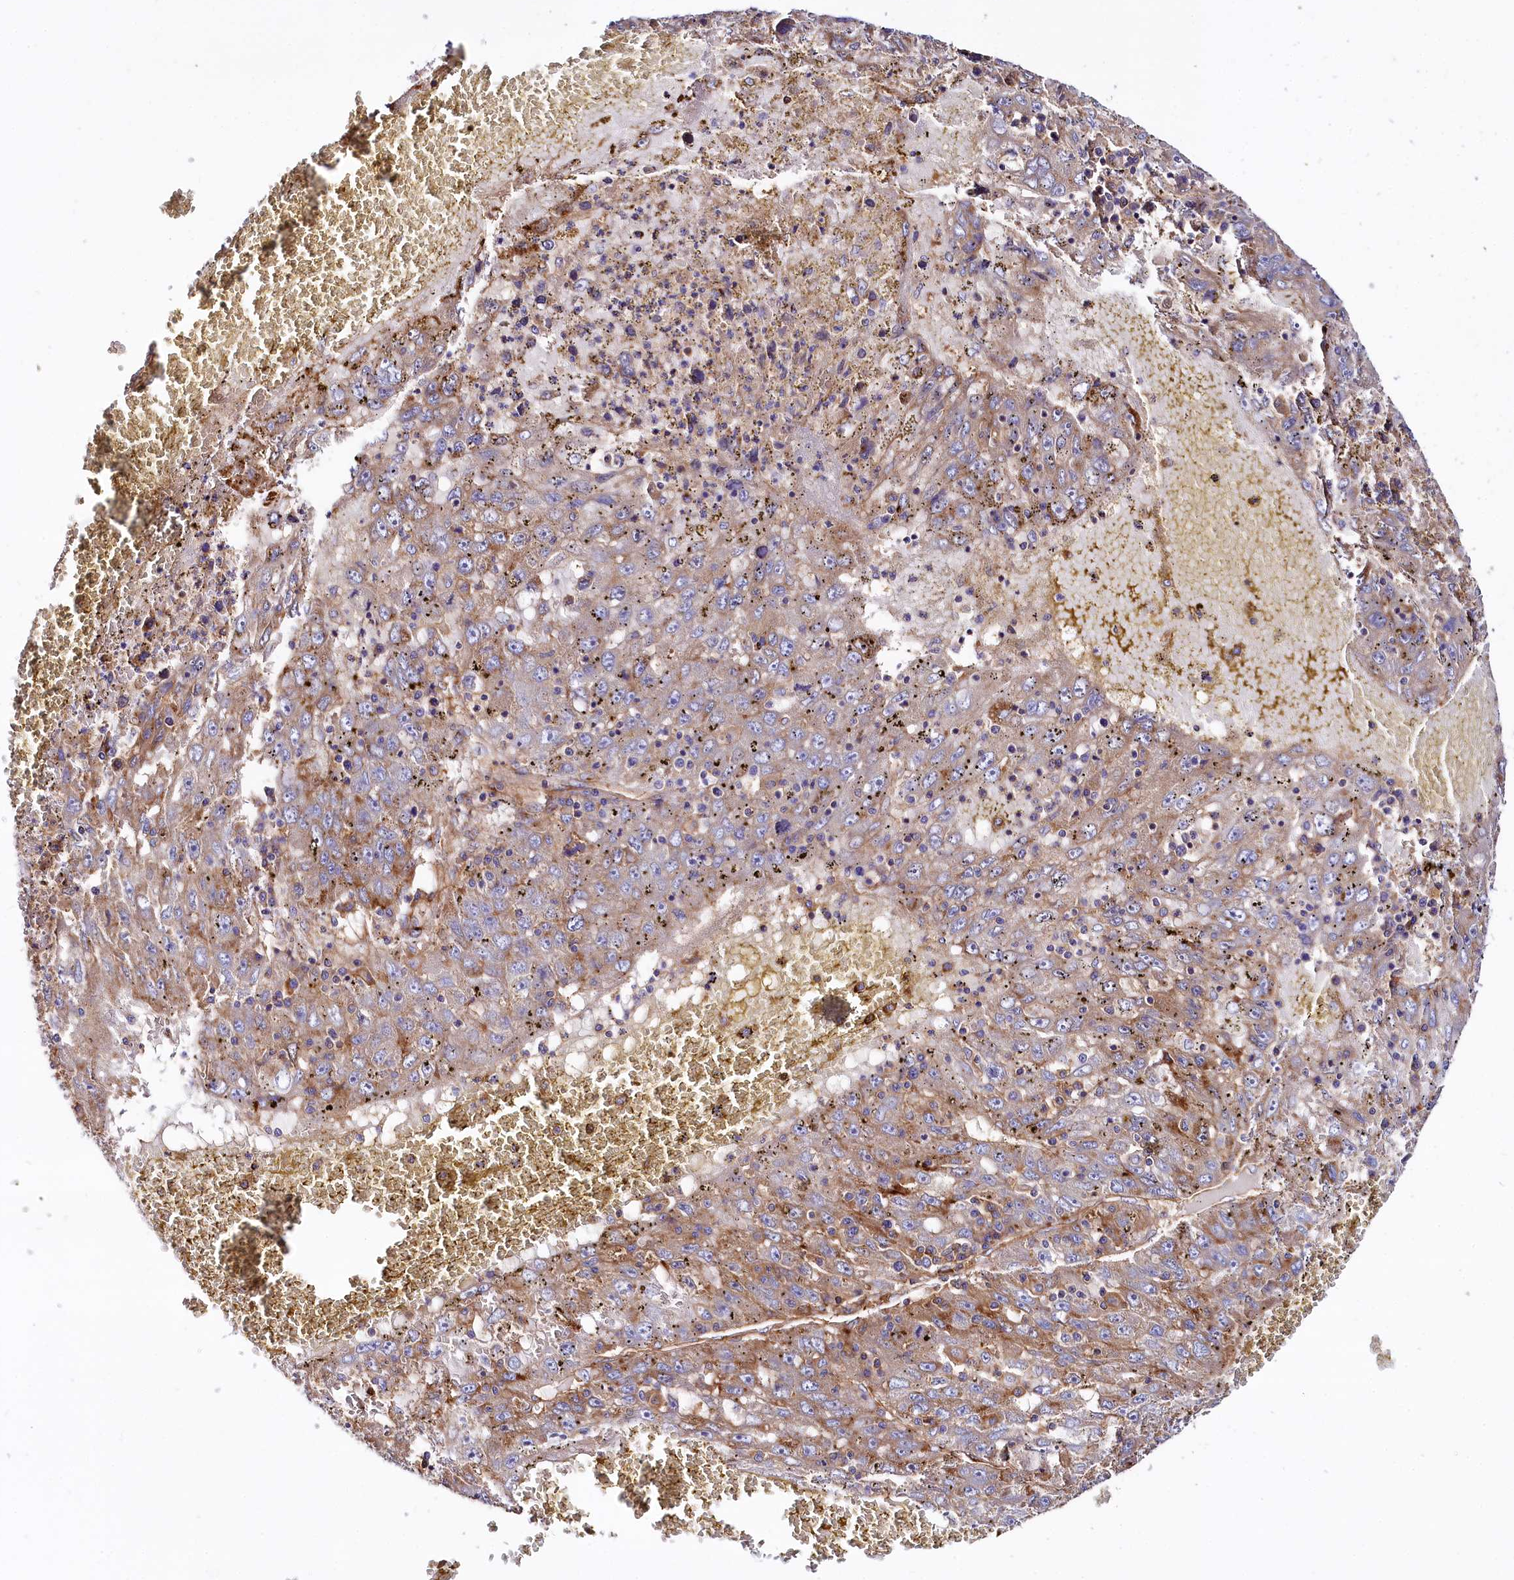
{"staining": {"intensity": "moderate", "quantity": "<25%", "location": "cytoplasmic/membranous"}, "tissue": "liver cancer", "cell_type": "Tumor cells", "image_type": "cancer", "snomed": [{"axis": "morphology", "description": "Carcinoma, Hepatocellular, NOS"}, {"axis": "topography", "description": "Liver"}], "caption": "Hepatocellular carcinoma (liver) was stained to show a protein in brown. There is low levels of moderate cytoplasmic/membranous positivity in about <25% of tumor cells. (DAB IHC with brightfield microscopy, high magnification).", "gene": "ANO6", "patient": {"sex": "male", "age": 49}}